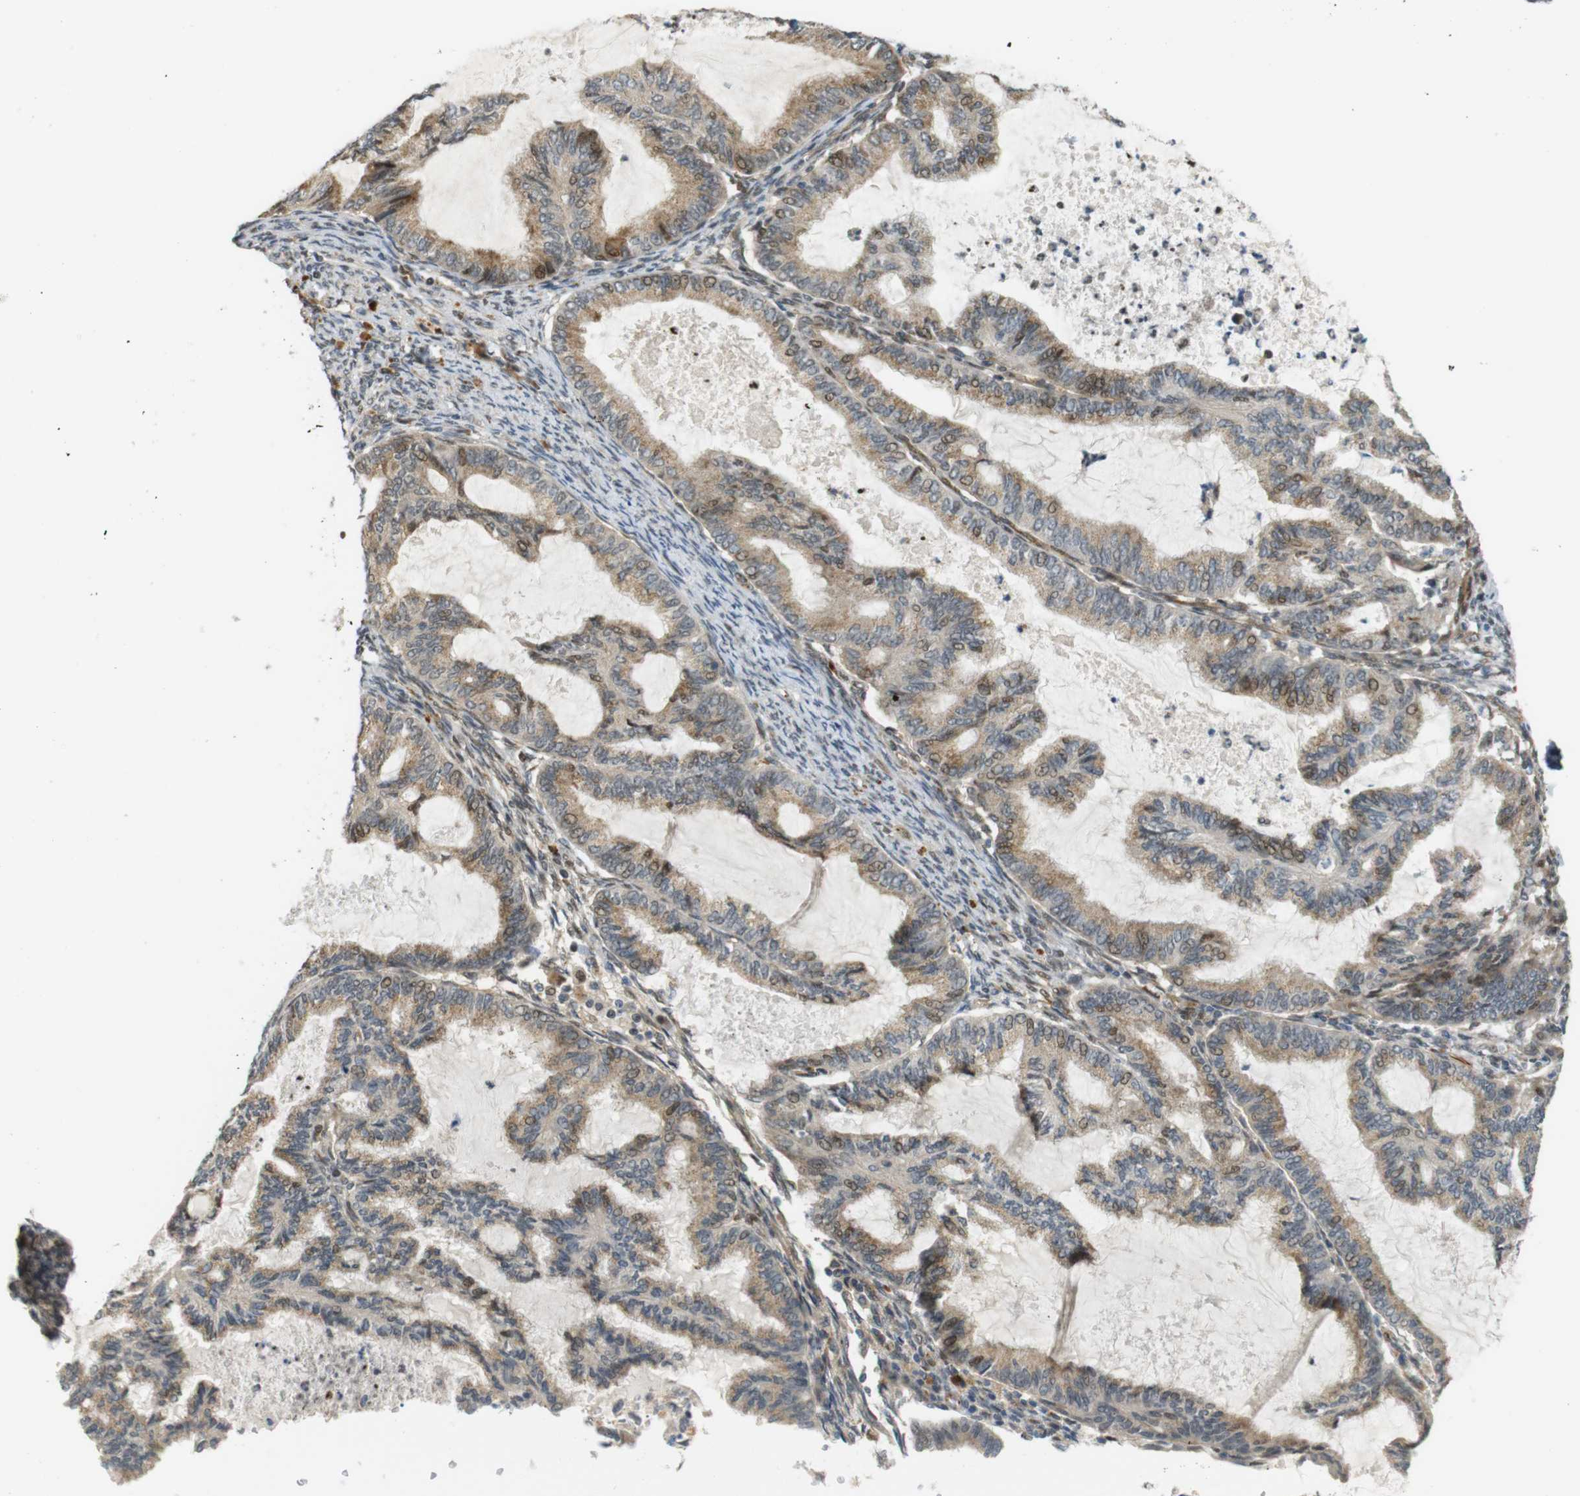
{"staining": {"intensity": "moderate", "quantity": "25%-75%", "location": "cytoplasmic/membranous"}, "tissue": "cervical cancer", "cell_type": "Tumor cells", "image_type": "cancer", "snomed": [{"axis": "morphology", "description": "Normal tissue, NOS"}, {"axis": "morphology", "description": "Adenocarcinoma, NOS"}, {"axis": "topography", "description": "Cervix"}, {"axis": "topography", "description": "Endometrium"}], "caption": "Adenocarcinoma (cervical) stained for a protein (brown) exhibits moderate cytoplasmic/membranous positive expression in approximately 25%-75% of tumor cells.", "gene": "TSPAN9", "patient": {"sex": "female", "age": 86}}